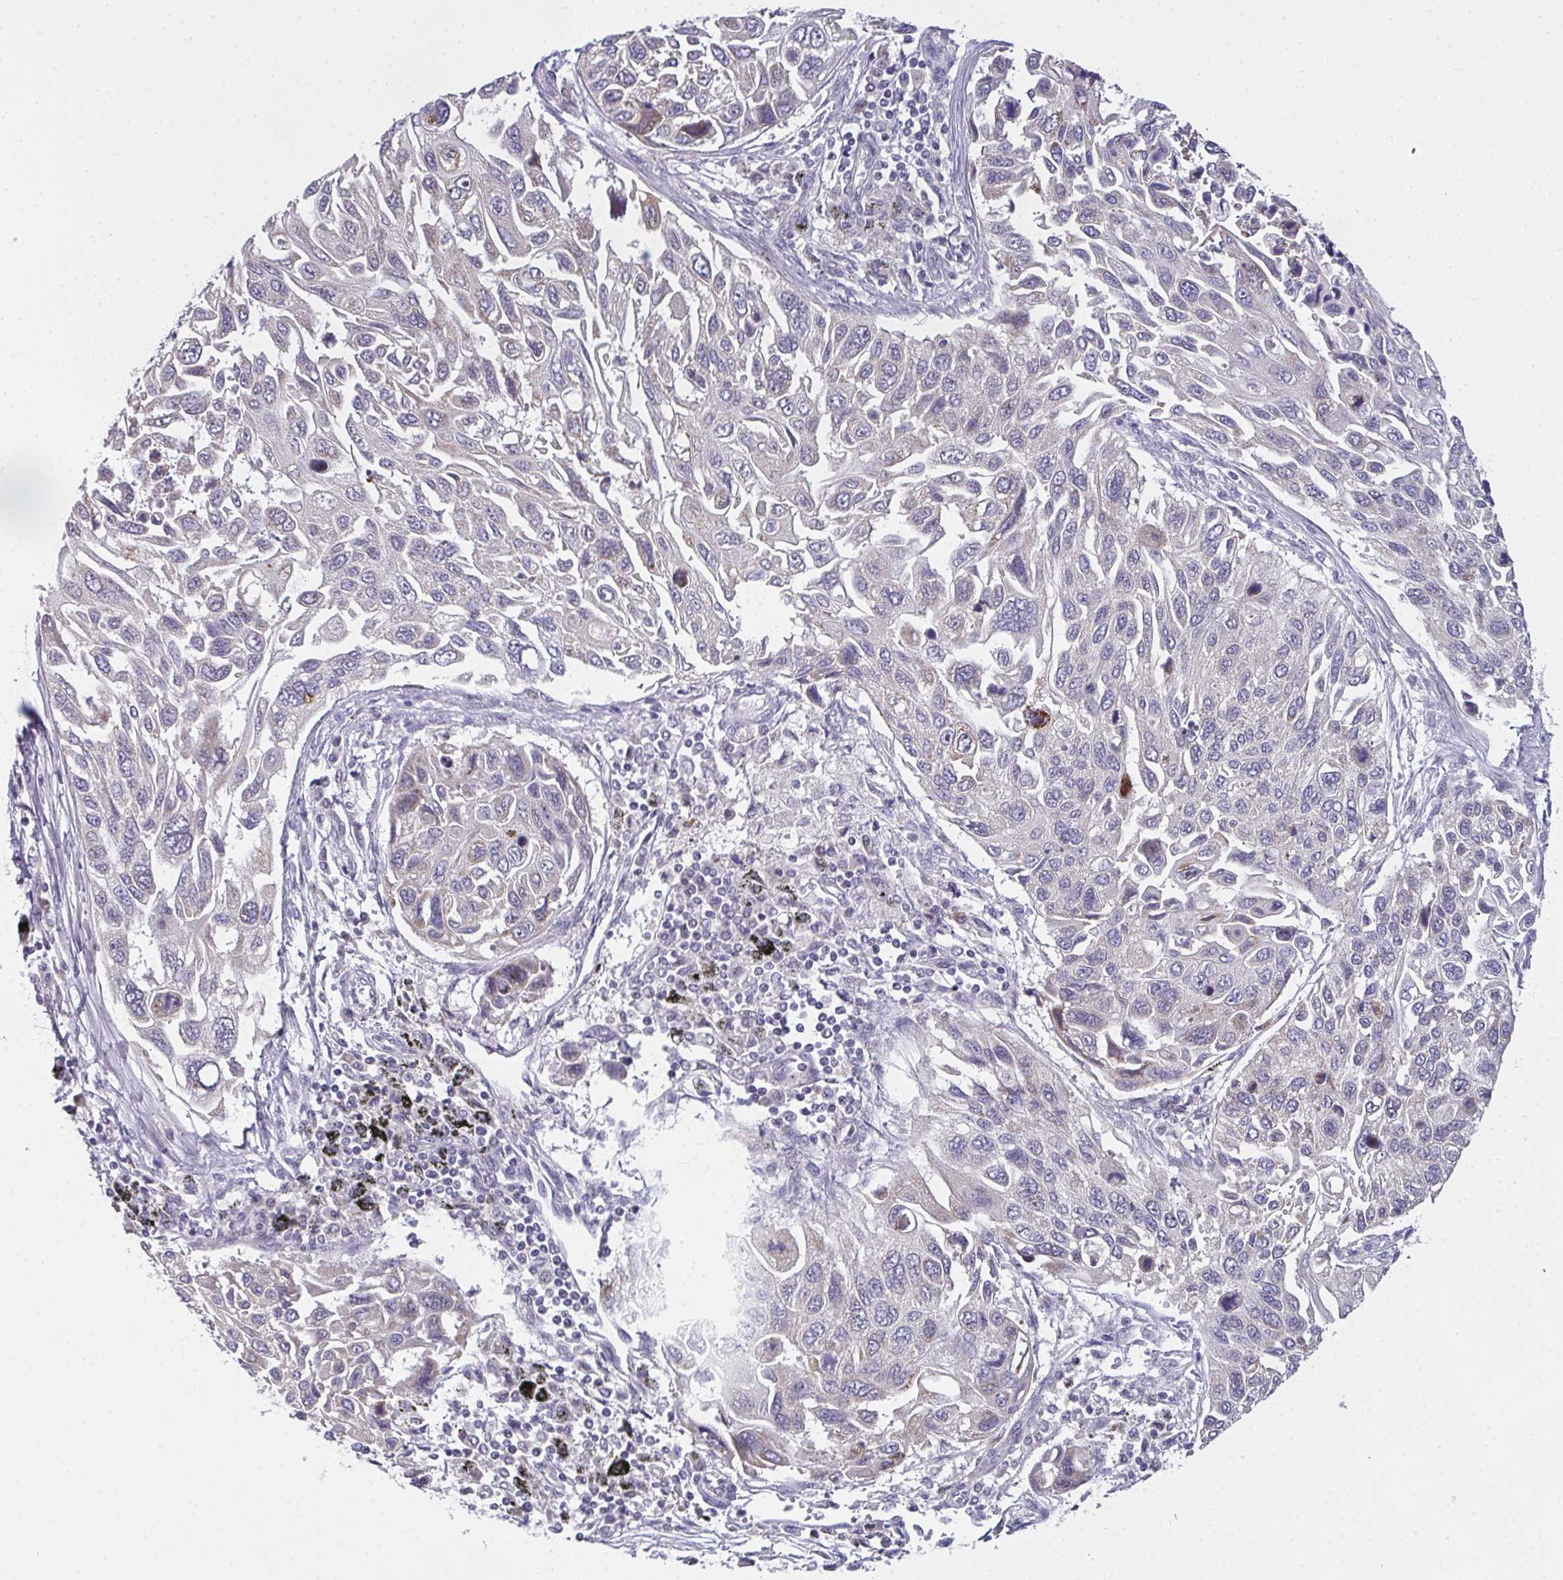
{"staining": {"intensity": "negative", "quantity": "none", "location": "none"}, "tissue": "lung cancer", "cell_type": "Tumor cells", "image_type": "cancer", "snomed": [{"axis": "morphology", "description": "Squamous cell carcinoma, NOS"}, {"axis": "topography", "description": "Lung"}], "caption": "Immunohistochemistry (IHC) of human squamous cell carcinoma (lung) reveals no positivity in tumor cells.", "gene": "NT5C1A", "patient": {"sex": "male", "age": 62}}